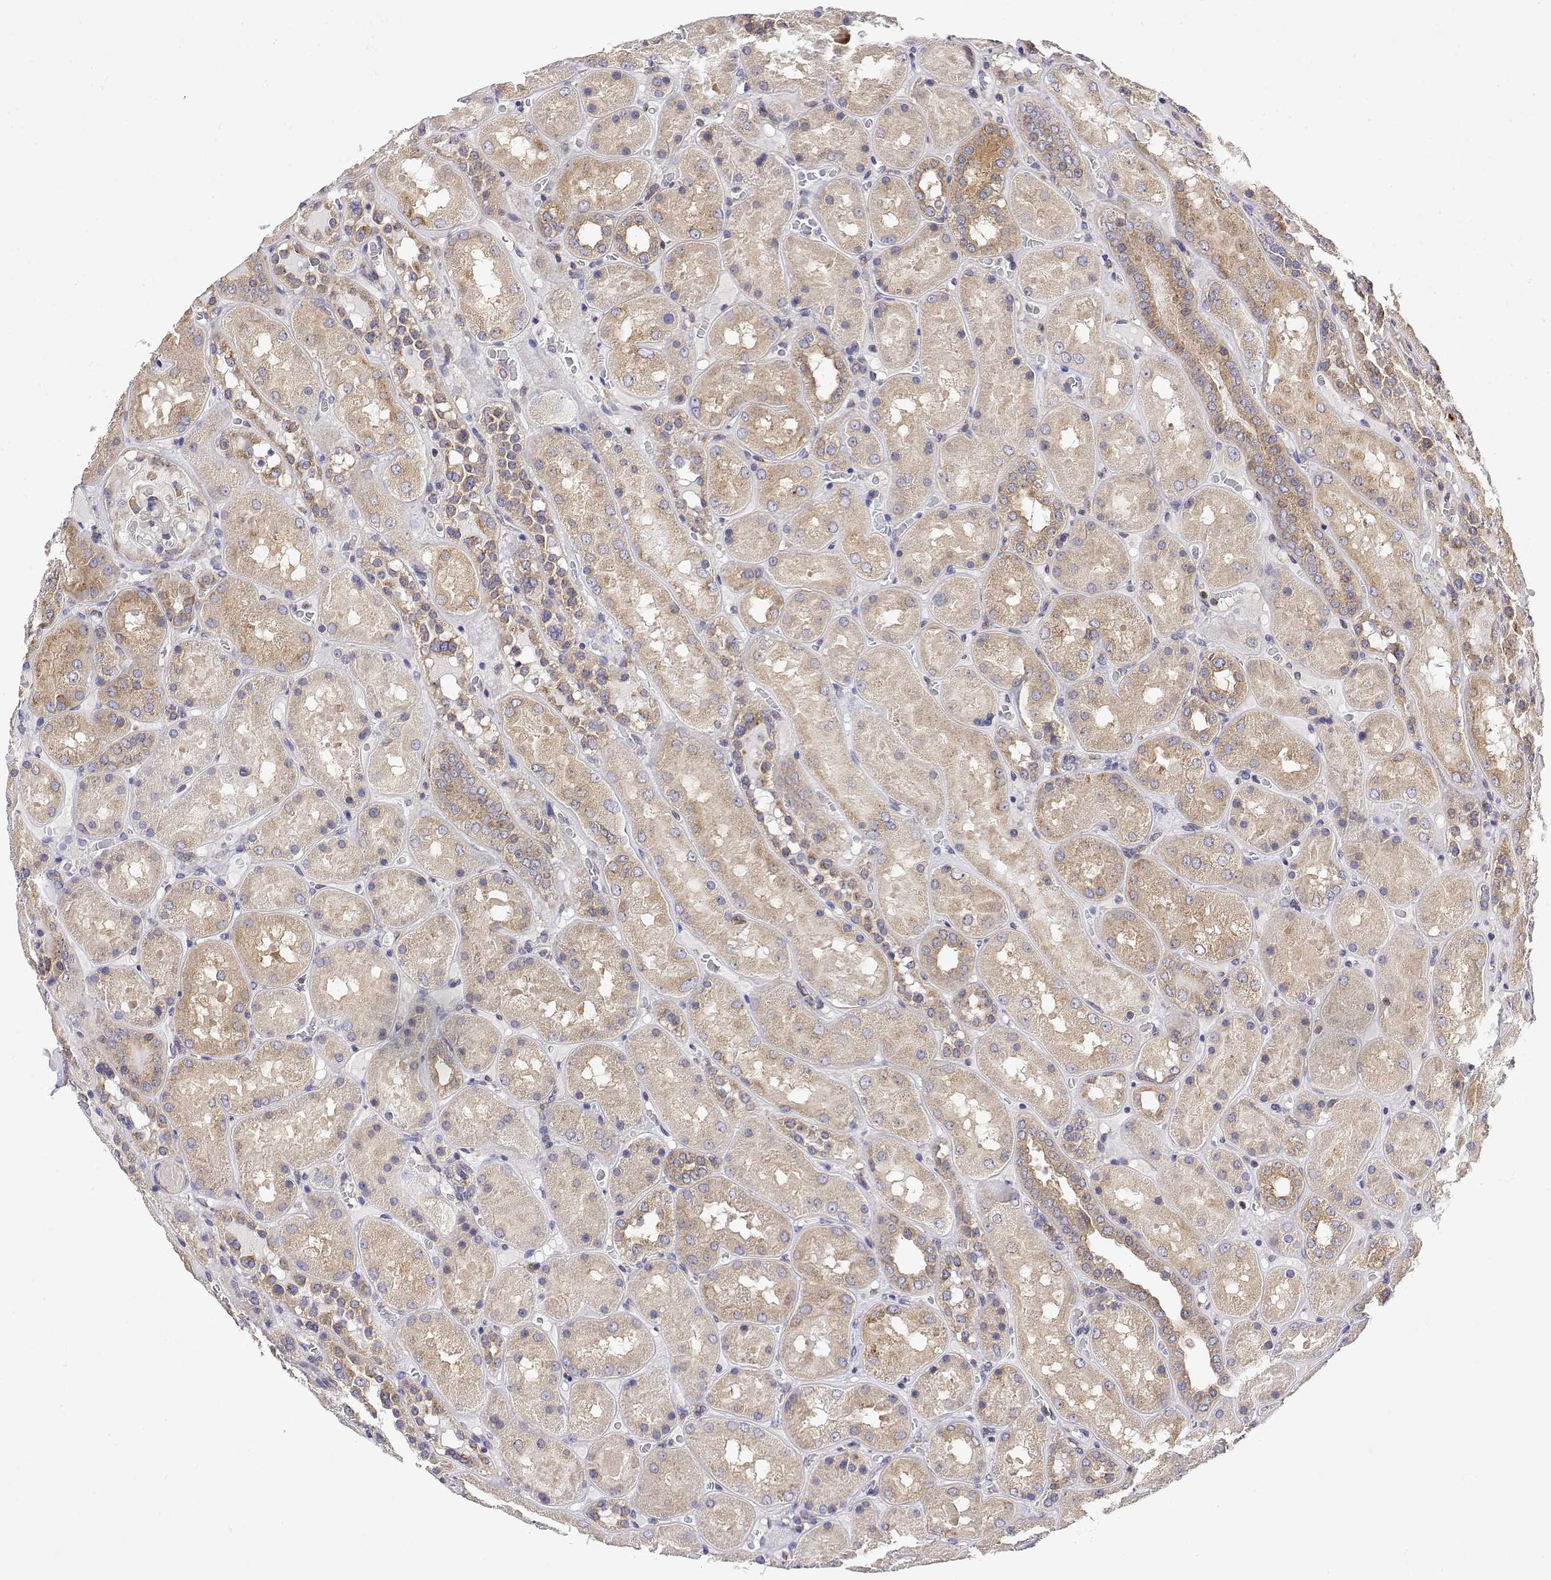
{"staining": {"intensity": "weak", "quantity": "<25%", "location": "cytoplasmic/membranous"}, "tissue": "kidney", "cell_type": "Cells in glomeruli", "image_type": "normal", "snomed": [{"axis": "morphology", "description": "Normal tissue, NOS"}, {"axis": "topography", "description": "Kidney"}], "caption": "This is an immunohistochemistry (IHC) micrograph of normal human kidney. There is no expression in cells in glomeruli.", "gene": "EEF1G", "patient": {"sex": "male", "age": 73}}